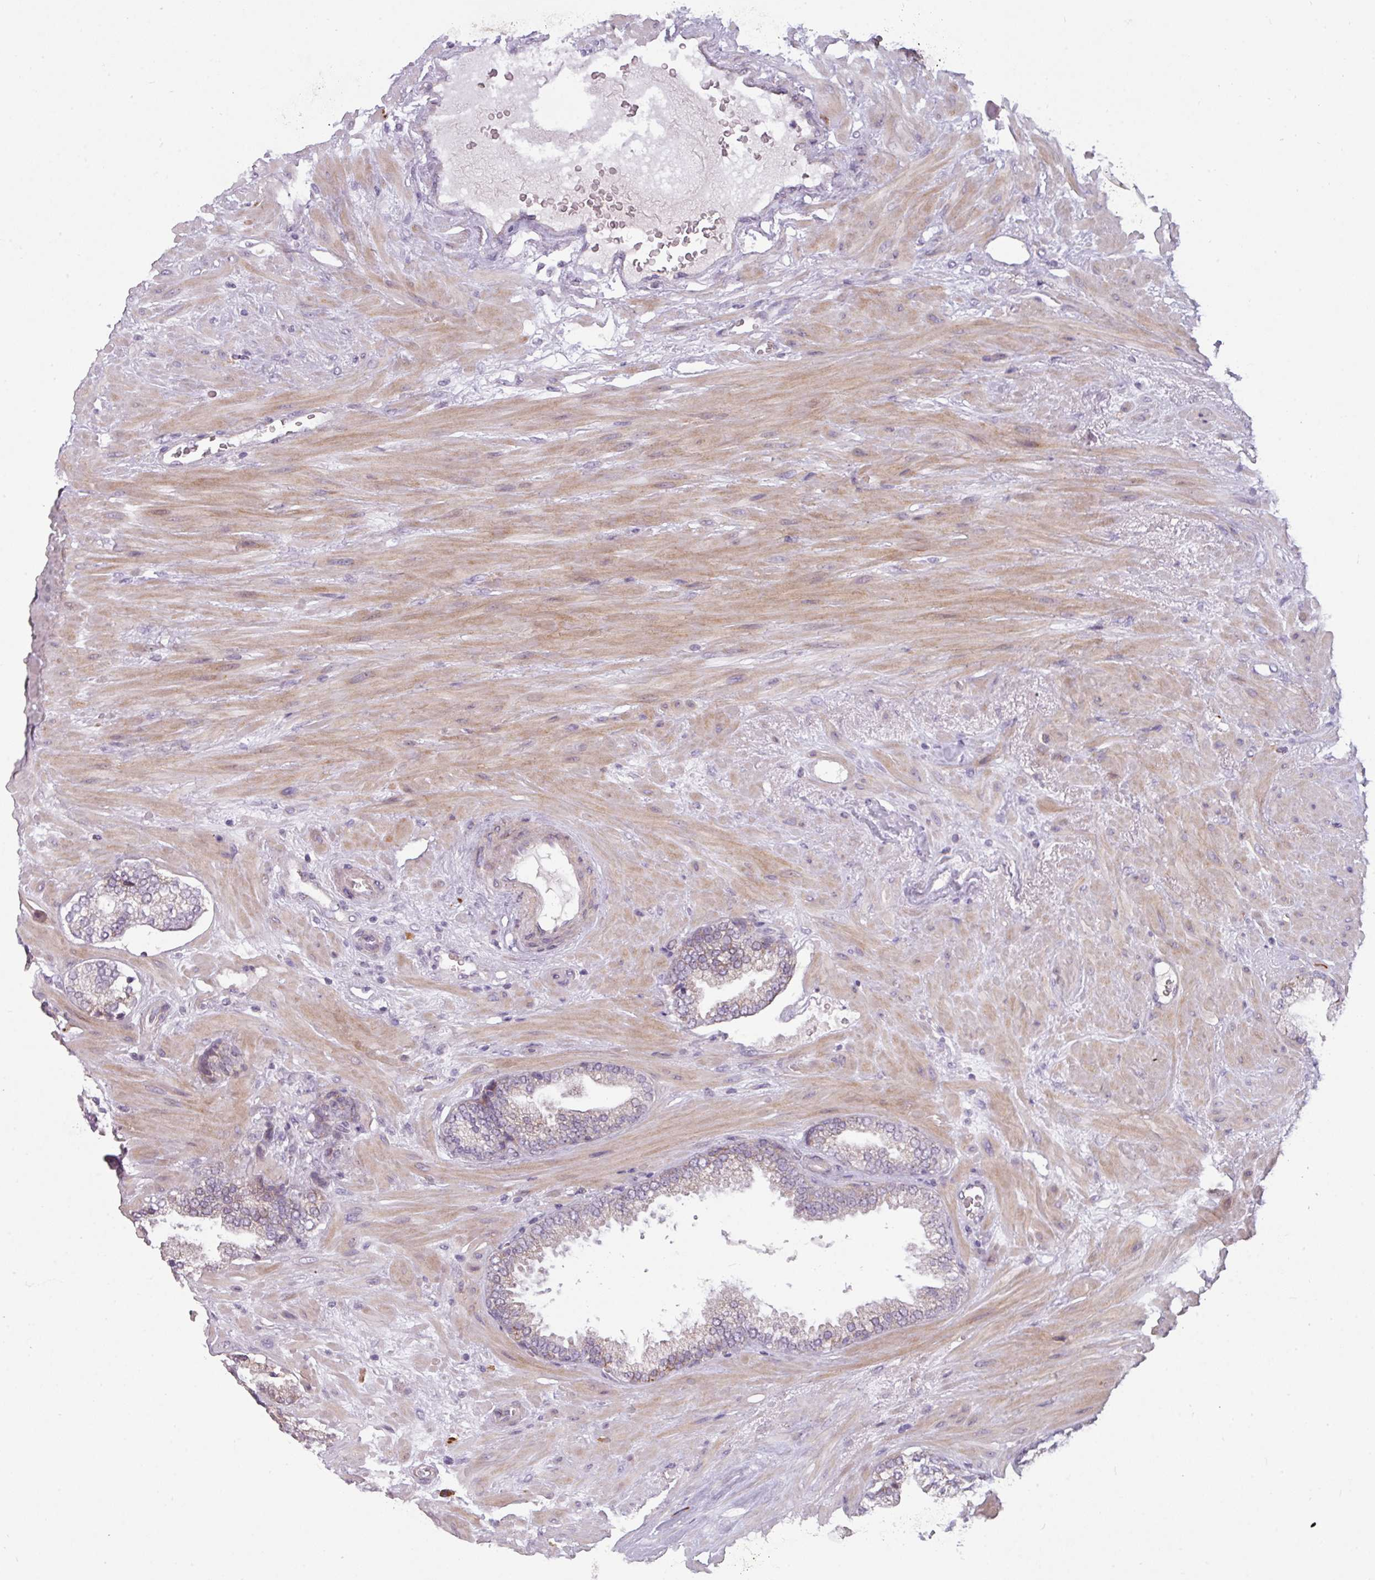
{"staining": {"intensity": "negative", "quantity": "none", "location": "none"}, "tissue": "prostate cancer", "cell_type": "Tumor cells", "image_type": "cancer", "snomed": [{"axis": "morphology", "description": "Adenocarcinoma, Low grade"}, {"axis": "topography", "description": "Prostate"}], "caption": "A photomicrograph of human prostate low-grade adenocarcinoma is negative for staining in tumor cells. The staining is performed using DAB brown chromogen with nuclei counter-stained in using hematoxylin.", "gene": "C2orf68", "patient": {"sex": "male", "age": 61}}